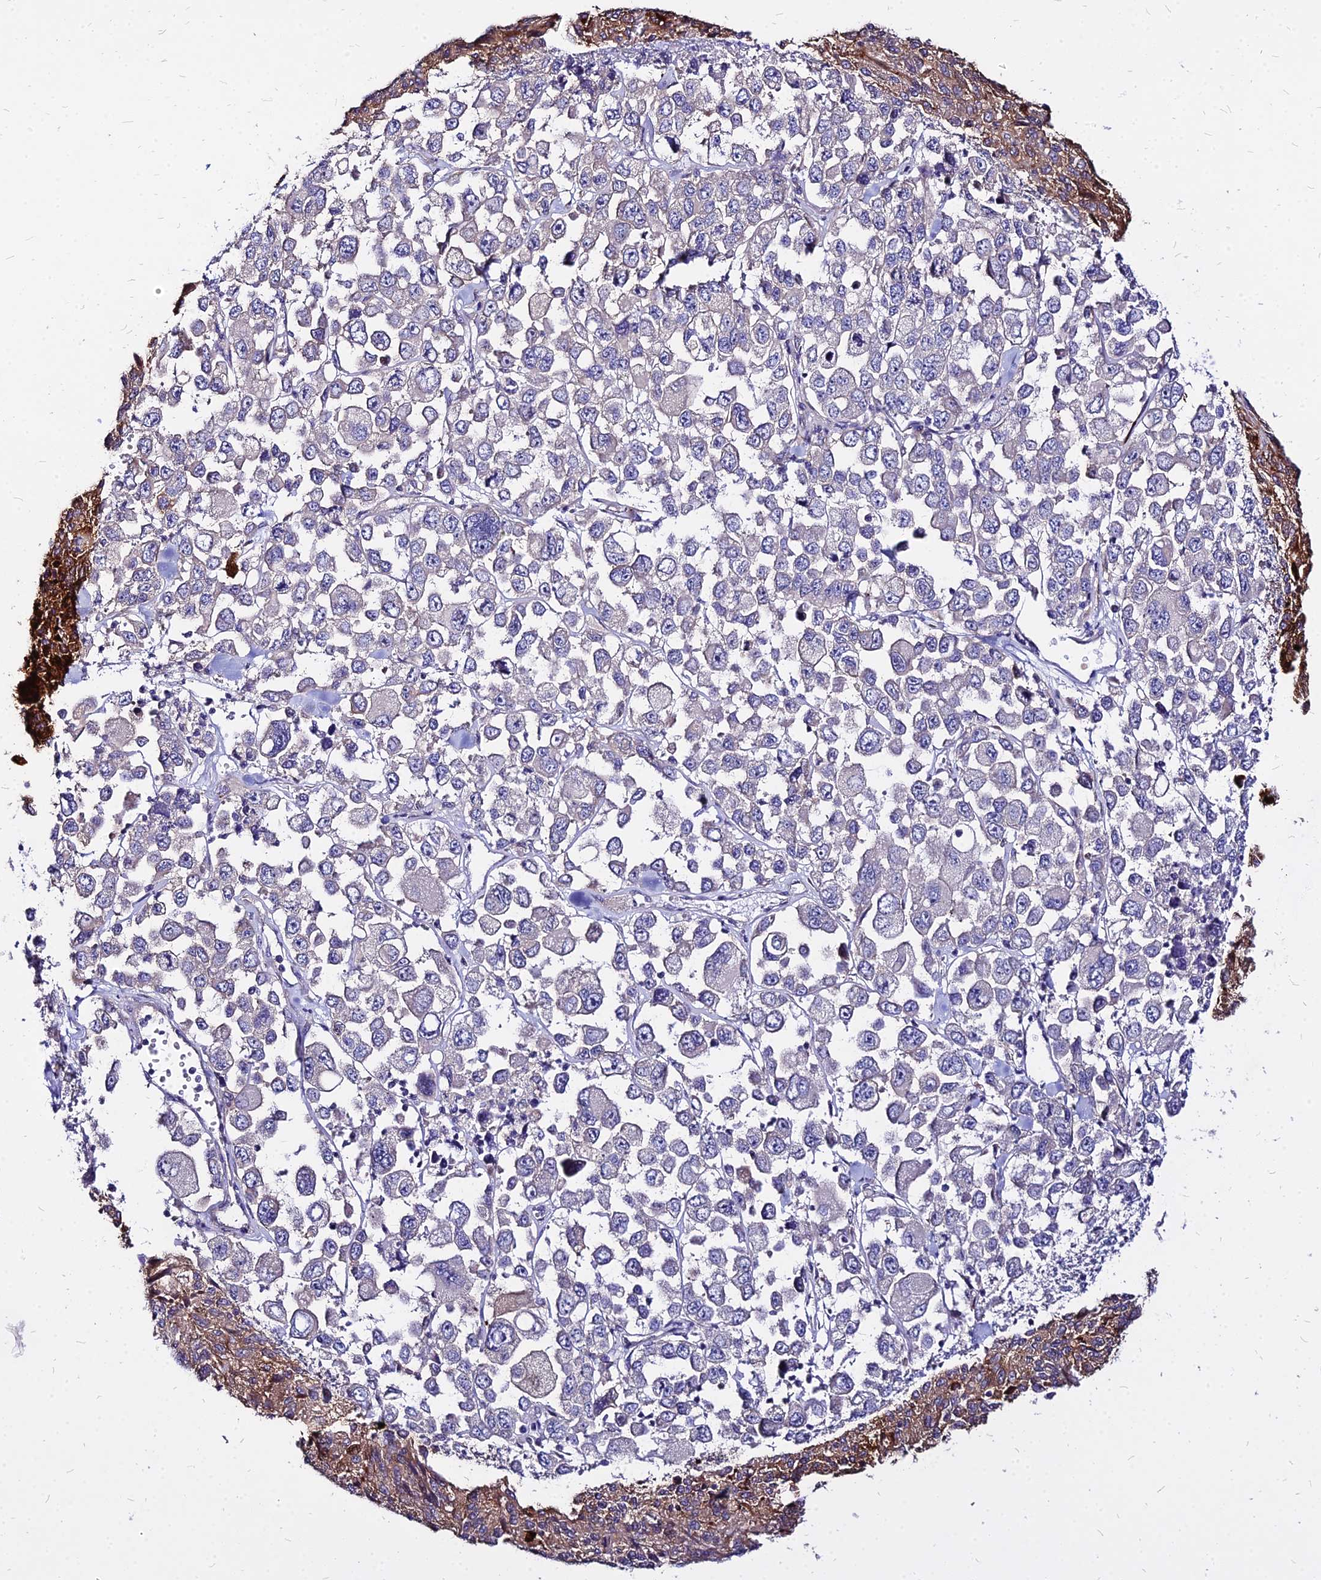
{"staining": {"intensity": "negative", "quantity": "none", "location": "none"}, "tissue": "melanoma", "cell_type": "Tumor cells", "image_type": "cancer", "snomed": [{"axis": "morphology", "description": "Malignant melanoma, Metastatic site"}, {"axis": "topography", "description": "Lymph node"}], "caption": "Tumor cells show no significant protein expression in malignant melanoma (metastatic site). (DAB immunohistochemistry (IHC), high magnification).", "gene": "COMMD10", "patient": {"sex": "female", "age": 54}}